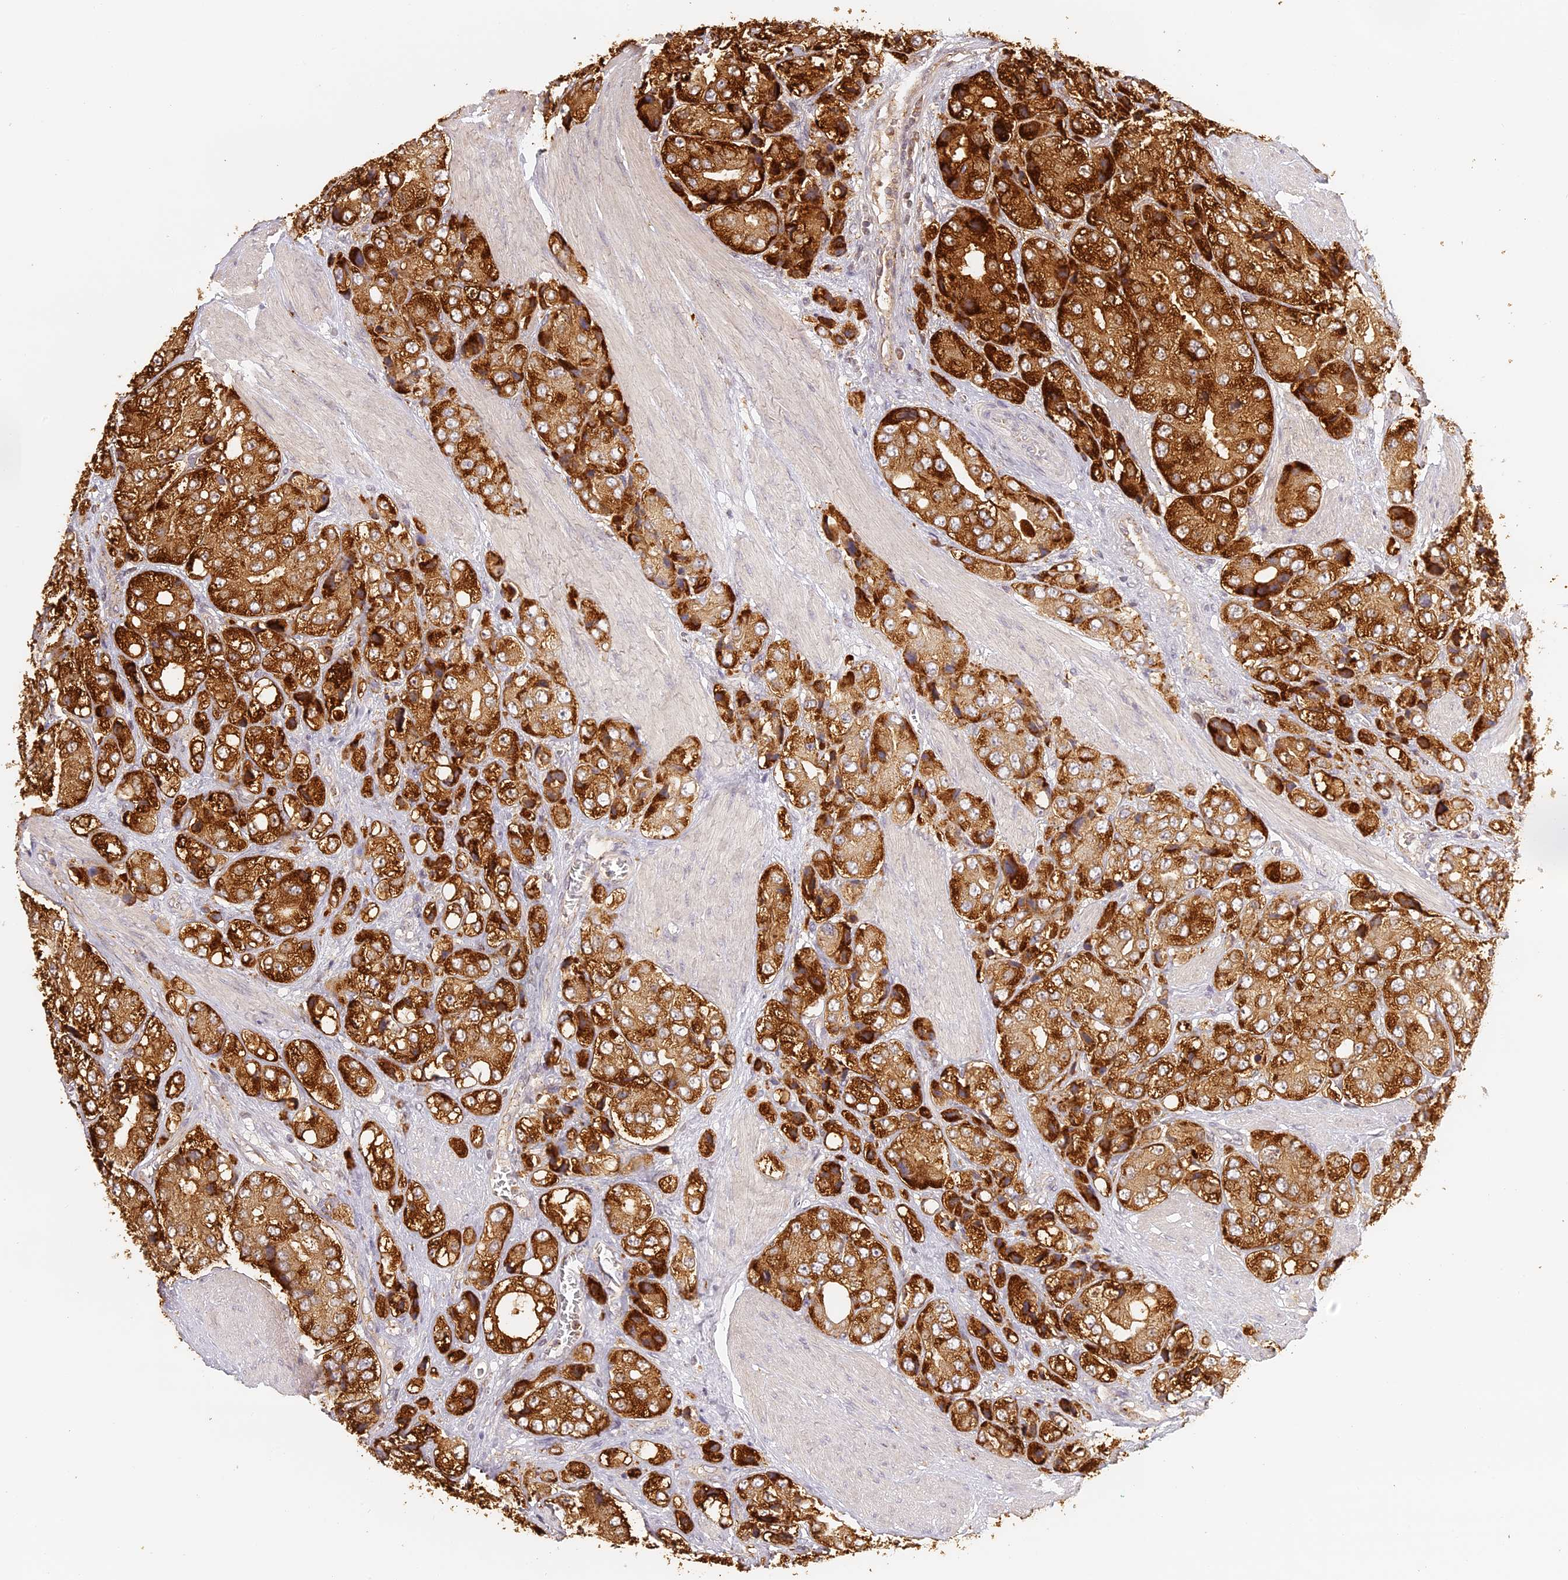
{"staining": {"intensity": "strong", "quantity": ">75%", "location": "cytoplasmic/membranous"}, "tissue": "prostate cancer", "cell_type": "Tumor cells", "image_type": "cancer", "snomed": [{"axis": "morphology", "description": "Adenocarcinoma, High grade"}, {"axis": "topography", "description": "Prostate"}], "caption": "Tumor cells reveal strong cytoplasmic/membranous positivity in about >75% of cells in prostate cancer.", "gene": "LAMP2", "patient": {"sex": "male", "age": 50}}